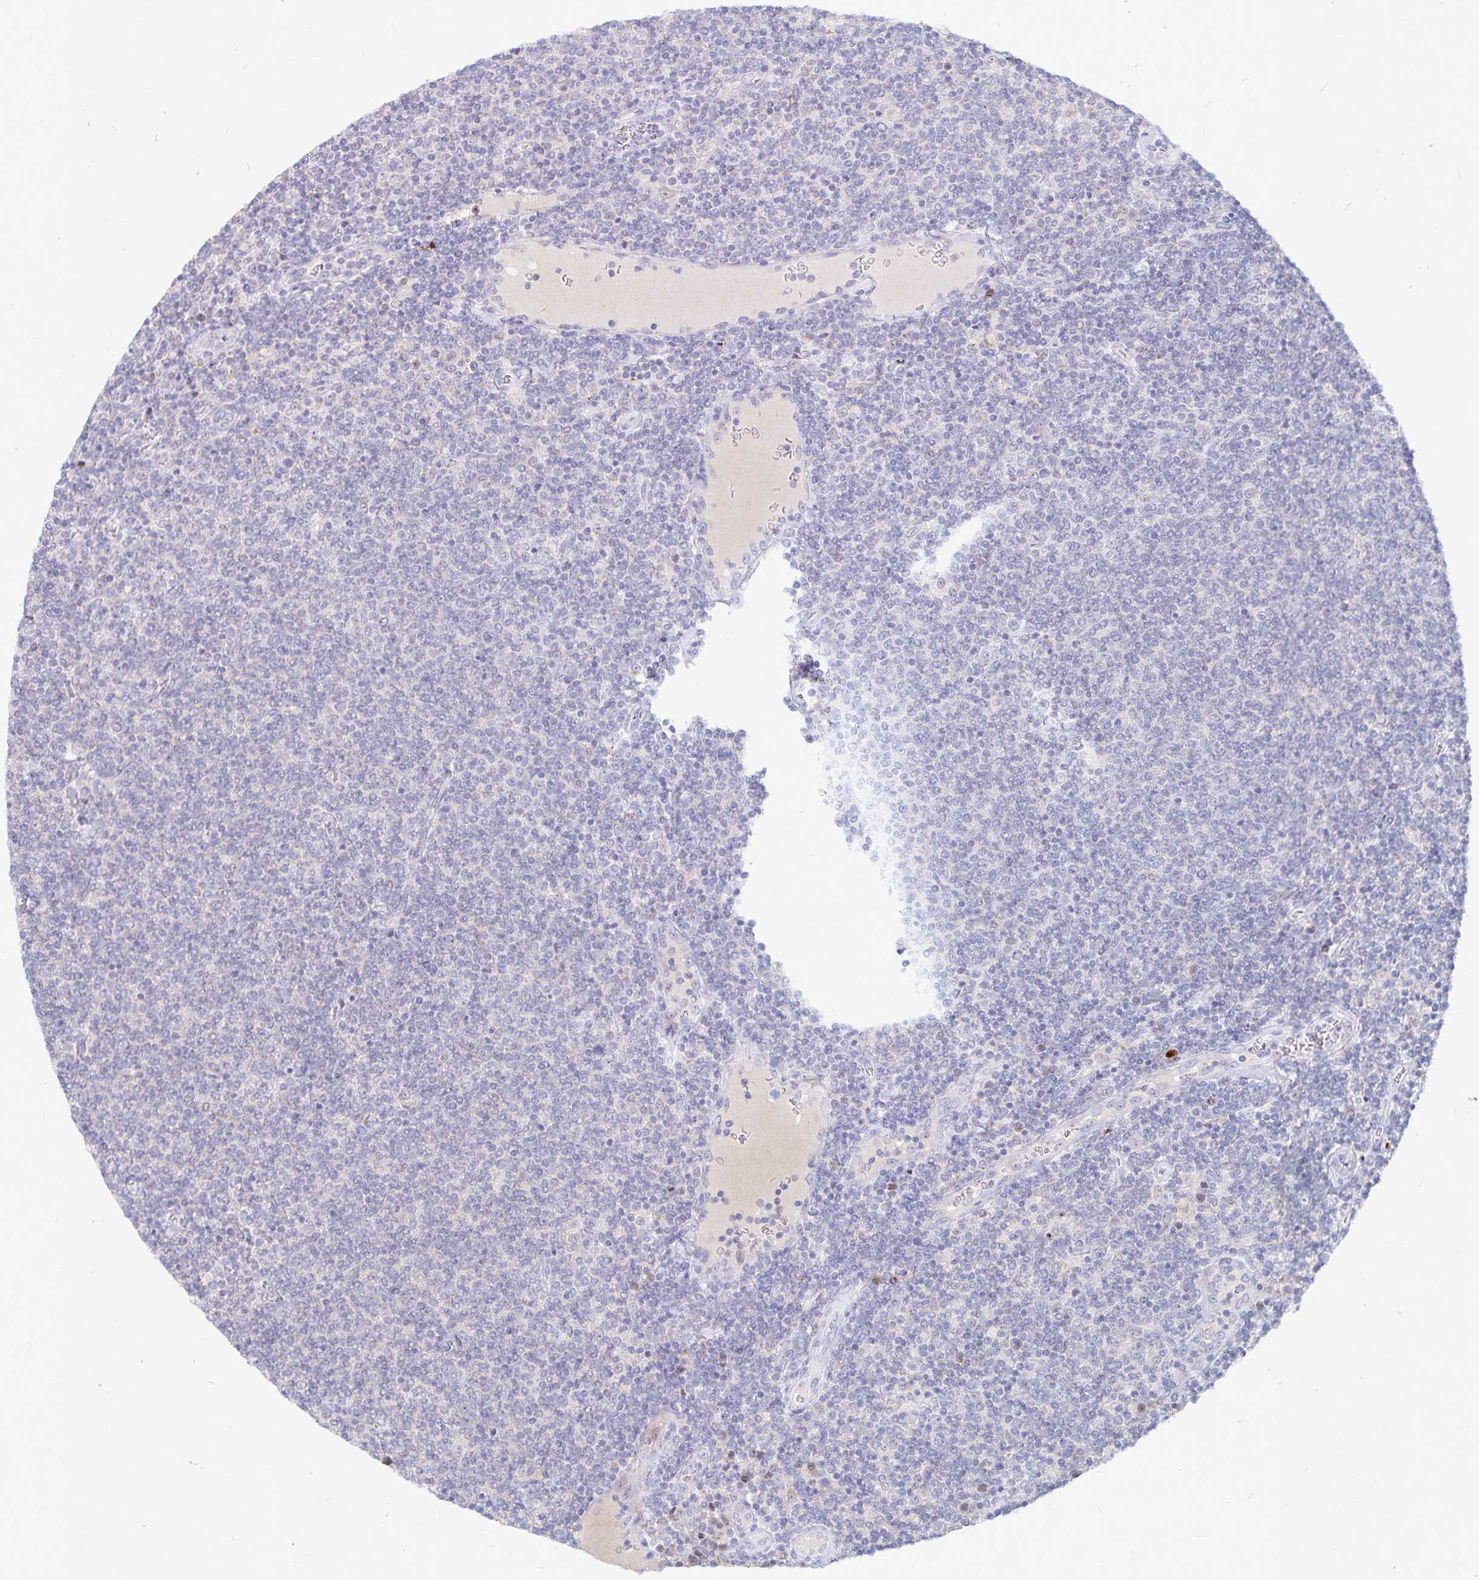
{"staining": {"intensity": "negative", "quantity": "none", "location": "none"}, "tissue": "lymphoma", "cell_type": "Tumor cells", "image_type": "cancer", "snomed": [{"axis": "morphology", "description": "Malignant lymphoma, non-Hodgkin's type, Low grade"}, {"axis": "topography", "description": "Lymph node"}], "caption": "DAB immunohistochemical staining of malignant lymphoma, non-Hodgkin's type (low-grade) displays no significant expression in tumor cells.", "gene": "PKHD1", "patient": {"sex": "male", "age": 52}}